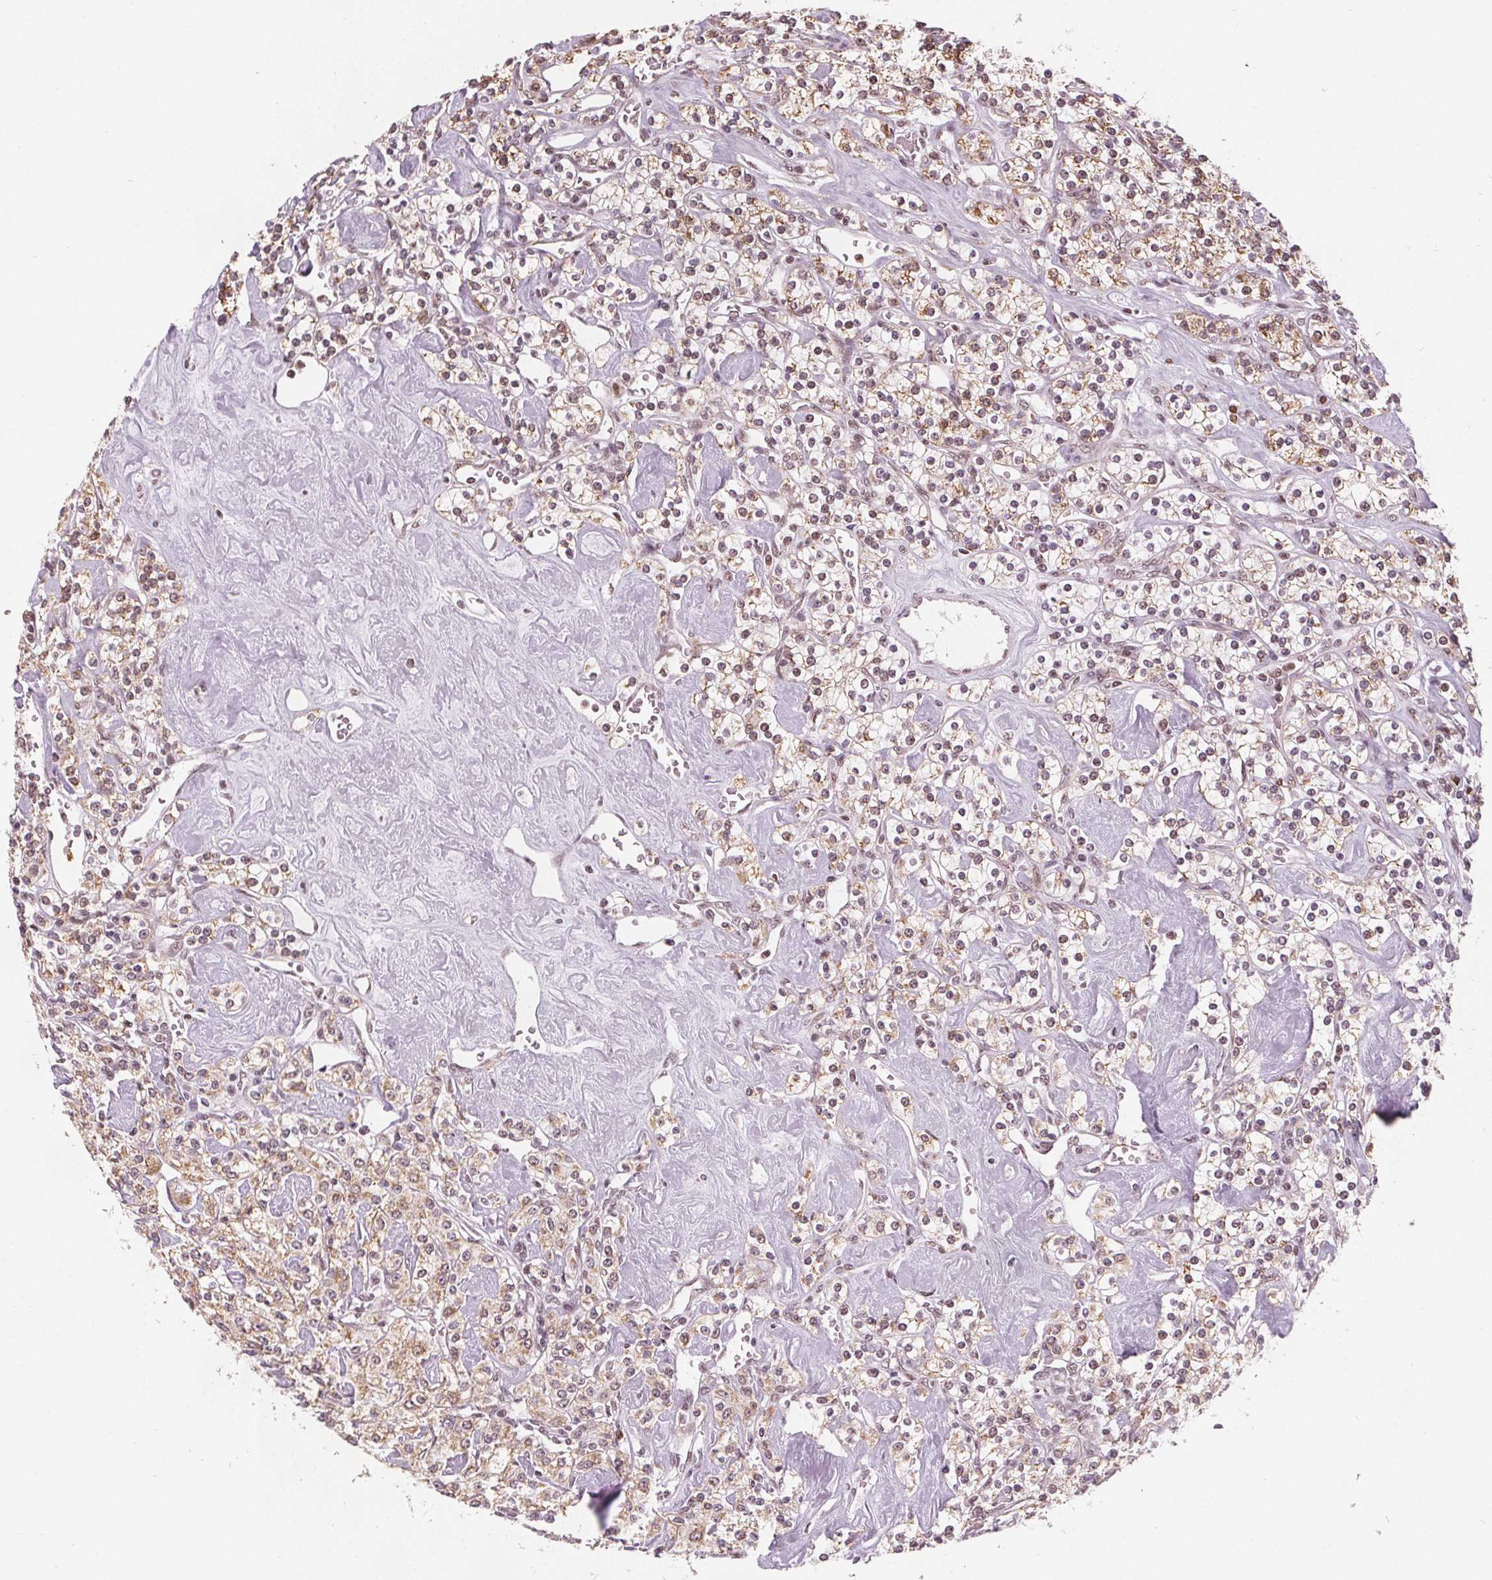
{"staining": {"intensity": "moderate", "quantity": "<25%", "location": "nuclear"}, "tissue": "renal cancer", "cell_type": "Tumor cells", "image_type": "cancer", "snomed": [{"axis": "morphology", "description": "Adenocarcinoma, NOS"}, {"axis": "topography", "description": "Kidney"}], "caption": "Immunohistochemical staining of renal cancer displays low levels of moderate nuclear protein expression in approximately <25% of tumor cells. The staining was performed using DAB, with brown indicating positive protein expression. Nuclei are stained blue with hematoxylin.", "gene": "DPM2", "patient": {"sex": "male", "age": 77}}